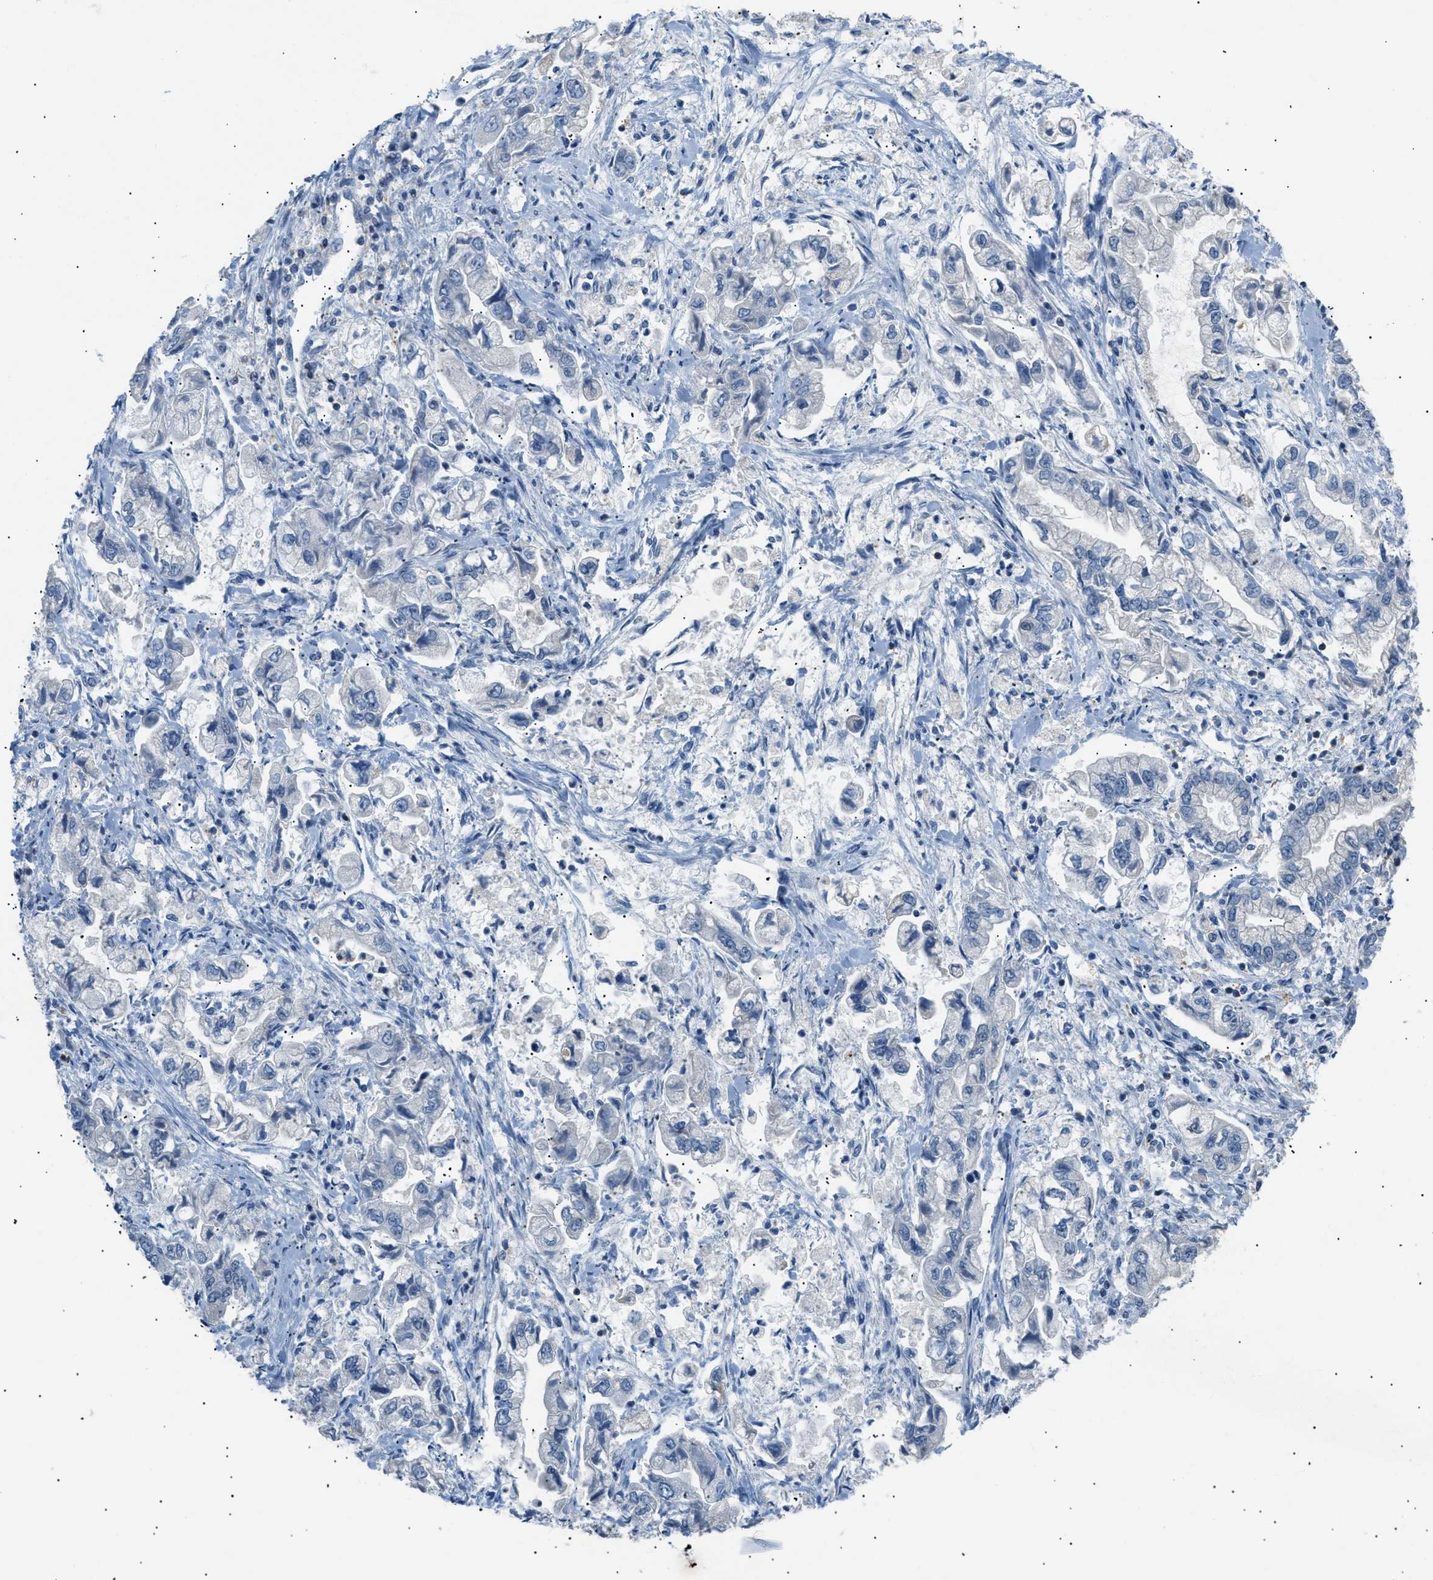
{"staining": {"intensity": "negative", "quantity": "none", "location": "none"}, "tissue": "stomach cancer", "cell_type": "Tumor cells", "image_type": "cancer", "snomed": [{"axis": "morphology", "description": "Normal tissue, NOS"}, {"axis": "morphology", "description": "Adenocarcinoma, NOS"}, {"axis": "topography", "description": "Stomach"}], "caption": "High magnification brightfield microscopy of stomach adenocarcinoma stained with DAB (3,3'-diaminobenzidine) (brown) and counterstained with hematoxylin (blue): tumor cells show no significant staining.", "gene": "KCNC3", "patient": {"sex": "male", "age": 62}}